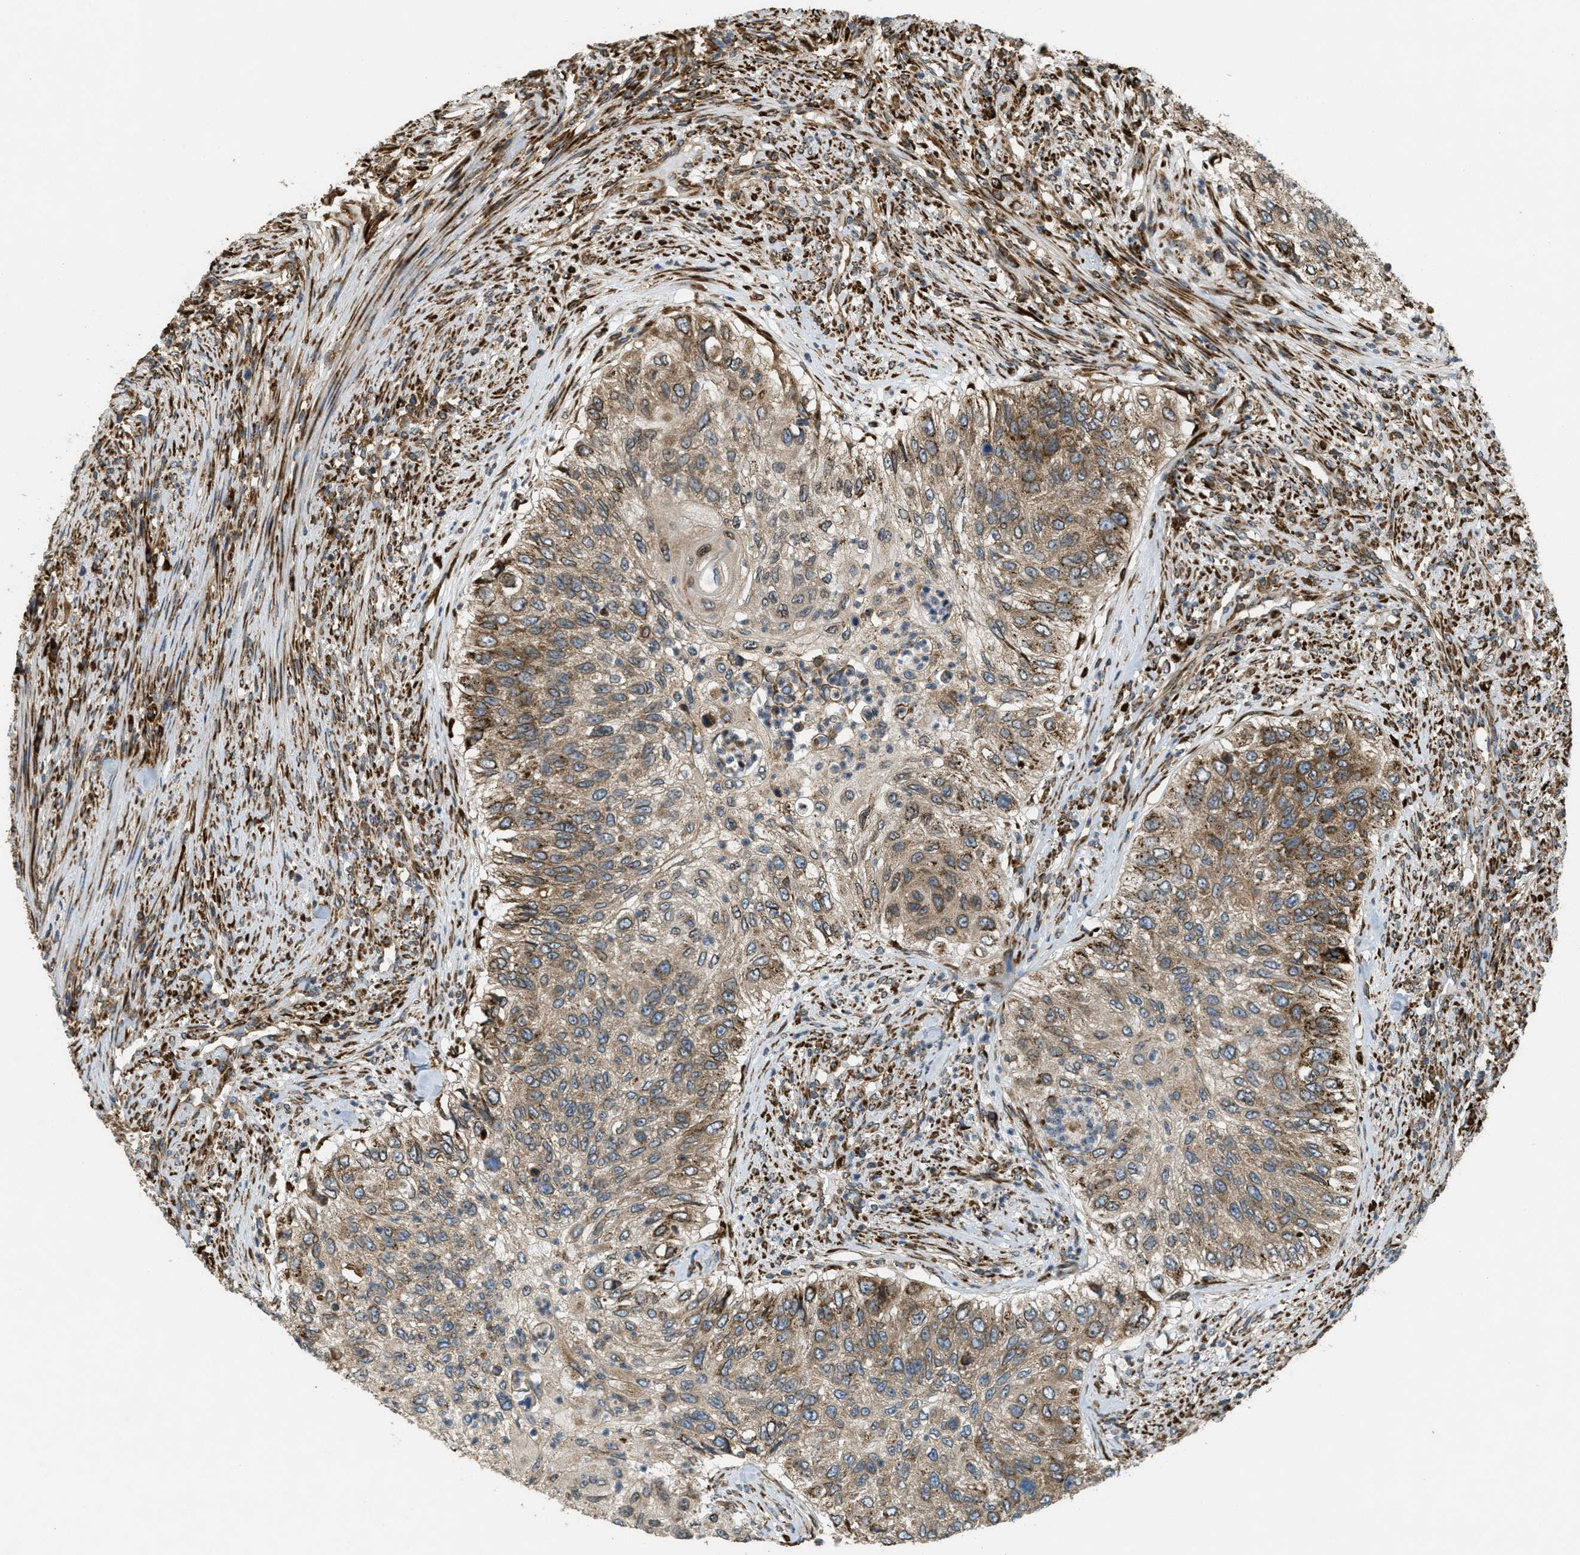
{"staining": {"intensity": "moderate", "quantity": ">75%", "location": "cytoplasmic/membranous"}, "tissue": "urothelial cancer", "cell_type": "Tumor cells", "image_type": "cancer", "snomed": [{"axis": "morphology", "description": "Urothelial carcinoma, High grade"}, {"axis": "topography", "description": "Urinary bladder"}], "caption": "Immunohistochemical staining of urothelial cancer shows medium levels of moderate cytoplasmic/membranous protein staining in approximately >75% of tumor cells.", "gene": "PCDH18", "patient": {"sex": "female", "age": 60}}